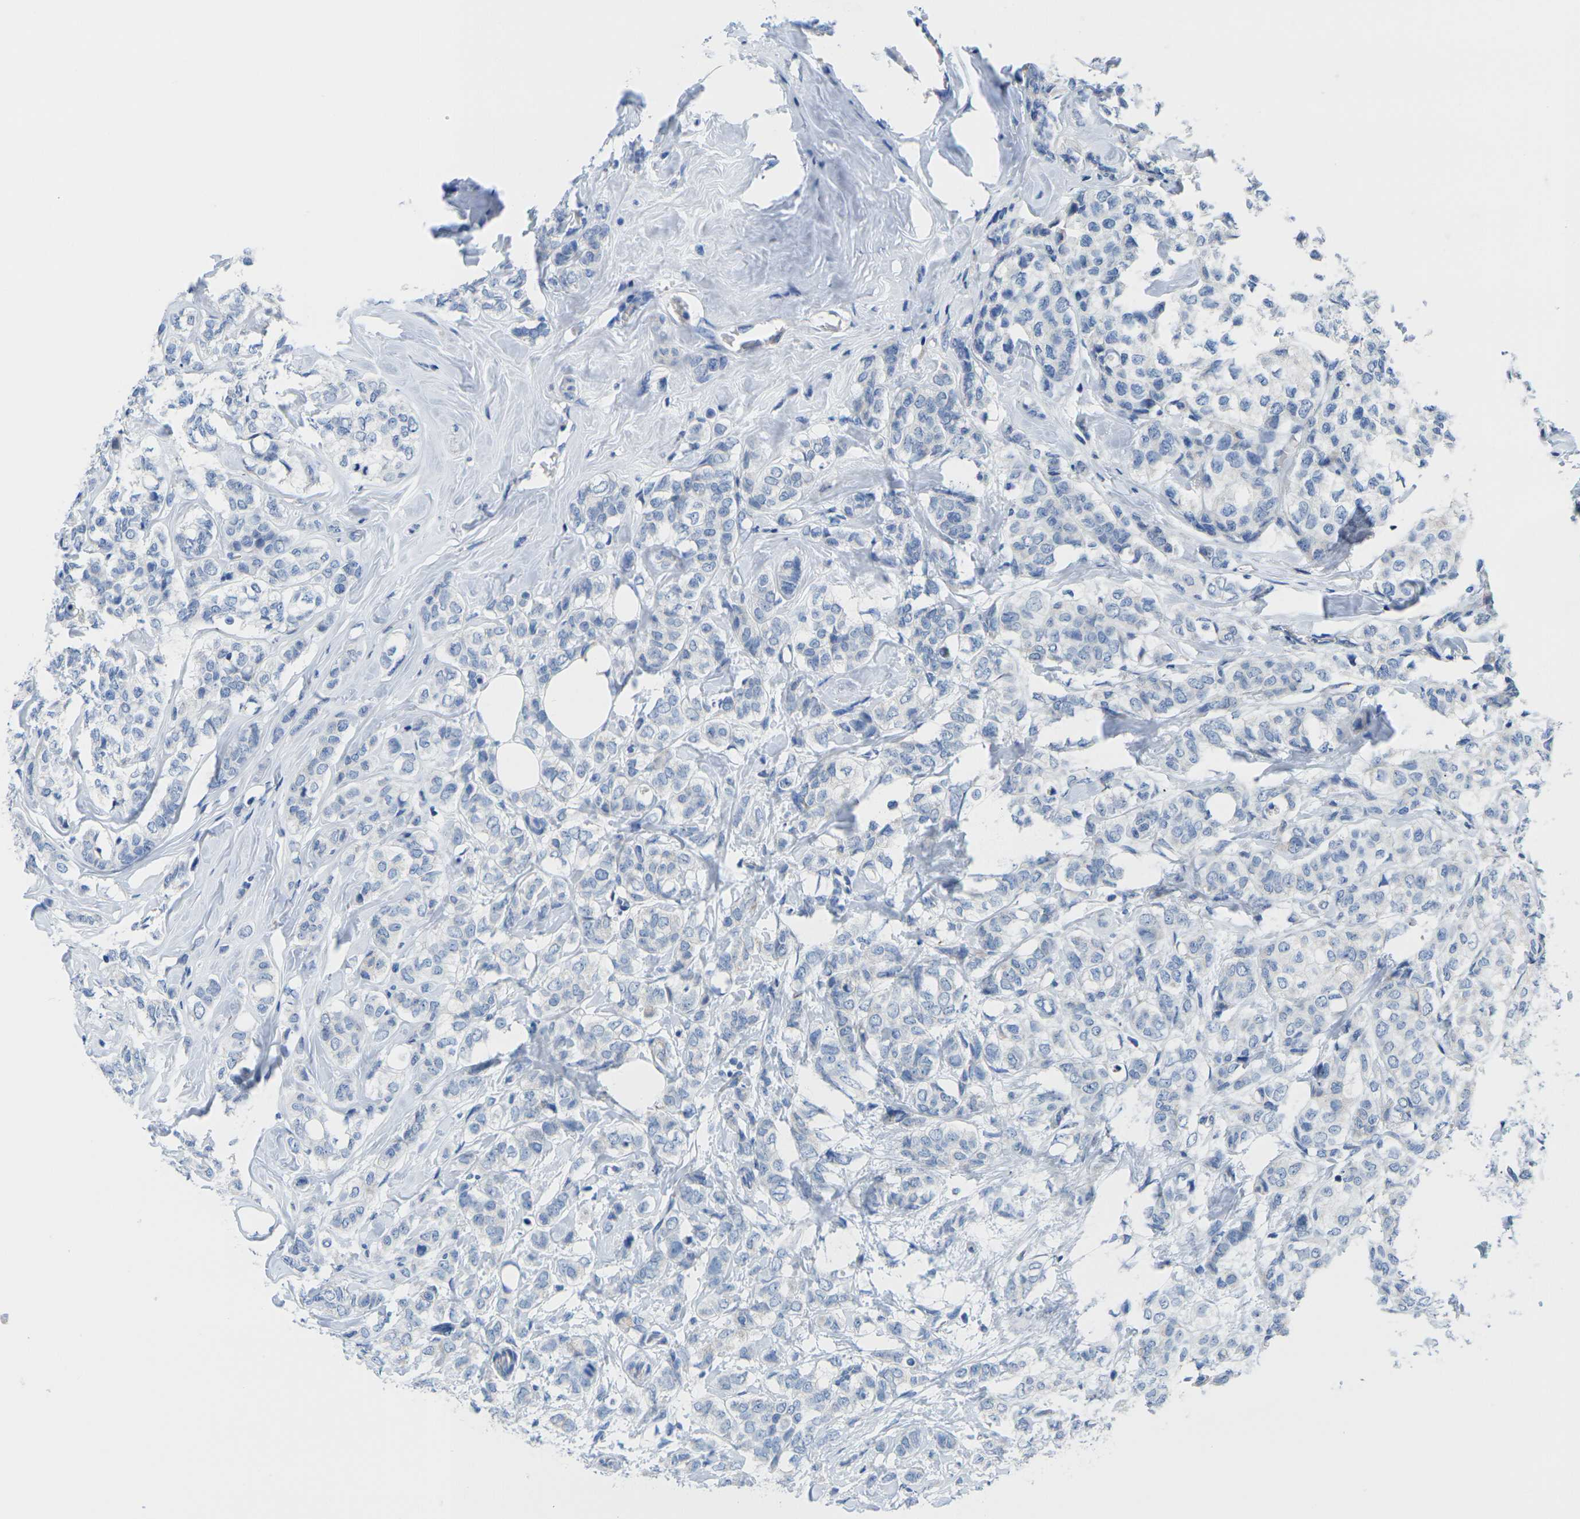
{"staining": {"intensity": "negative", "quantity": "none", "location": "none"}, "tissue": "breast cancer", "cell_type": "Tumor cells", "image_type": "cancer", "snomed": [{"axis": "morphology", "description": "Lobular carcinoma"}, {"axis": "topography", "description": "Breast"}], "caption": "DAB (3,3'-diaminobenzidine) immunohistochemical staining of breast lobular carcinoma demonstrates no significant expression in tumor cells.", "gene": "TMEM204", "patient": {"sex": "female", "age": 60}}